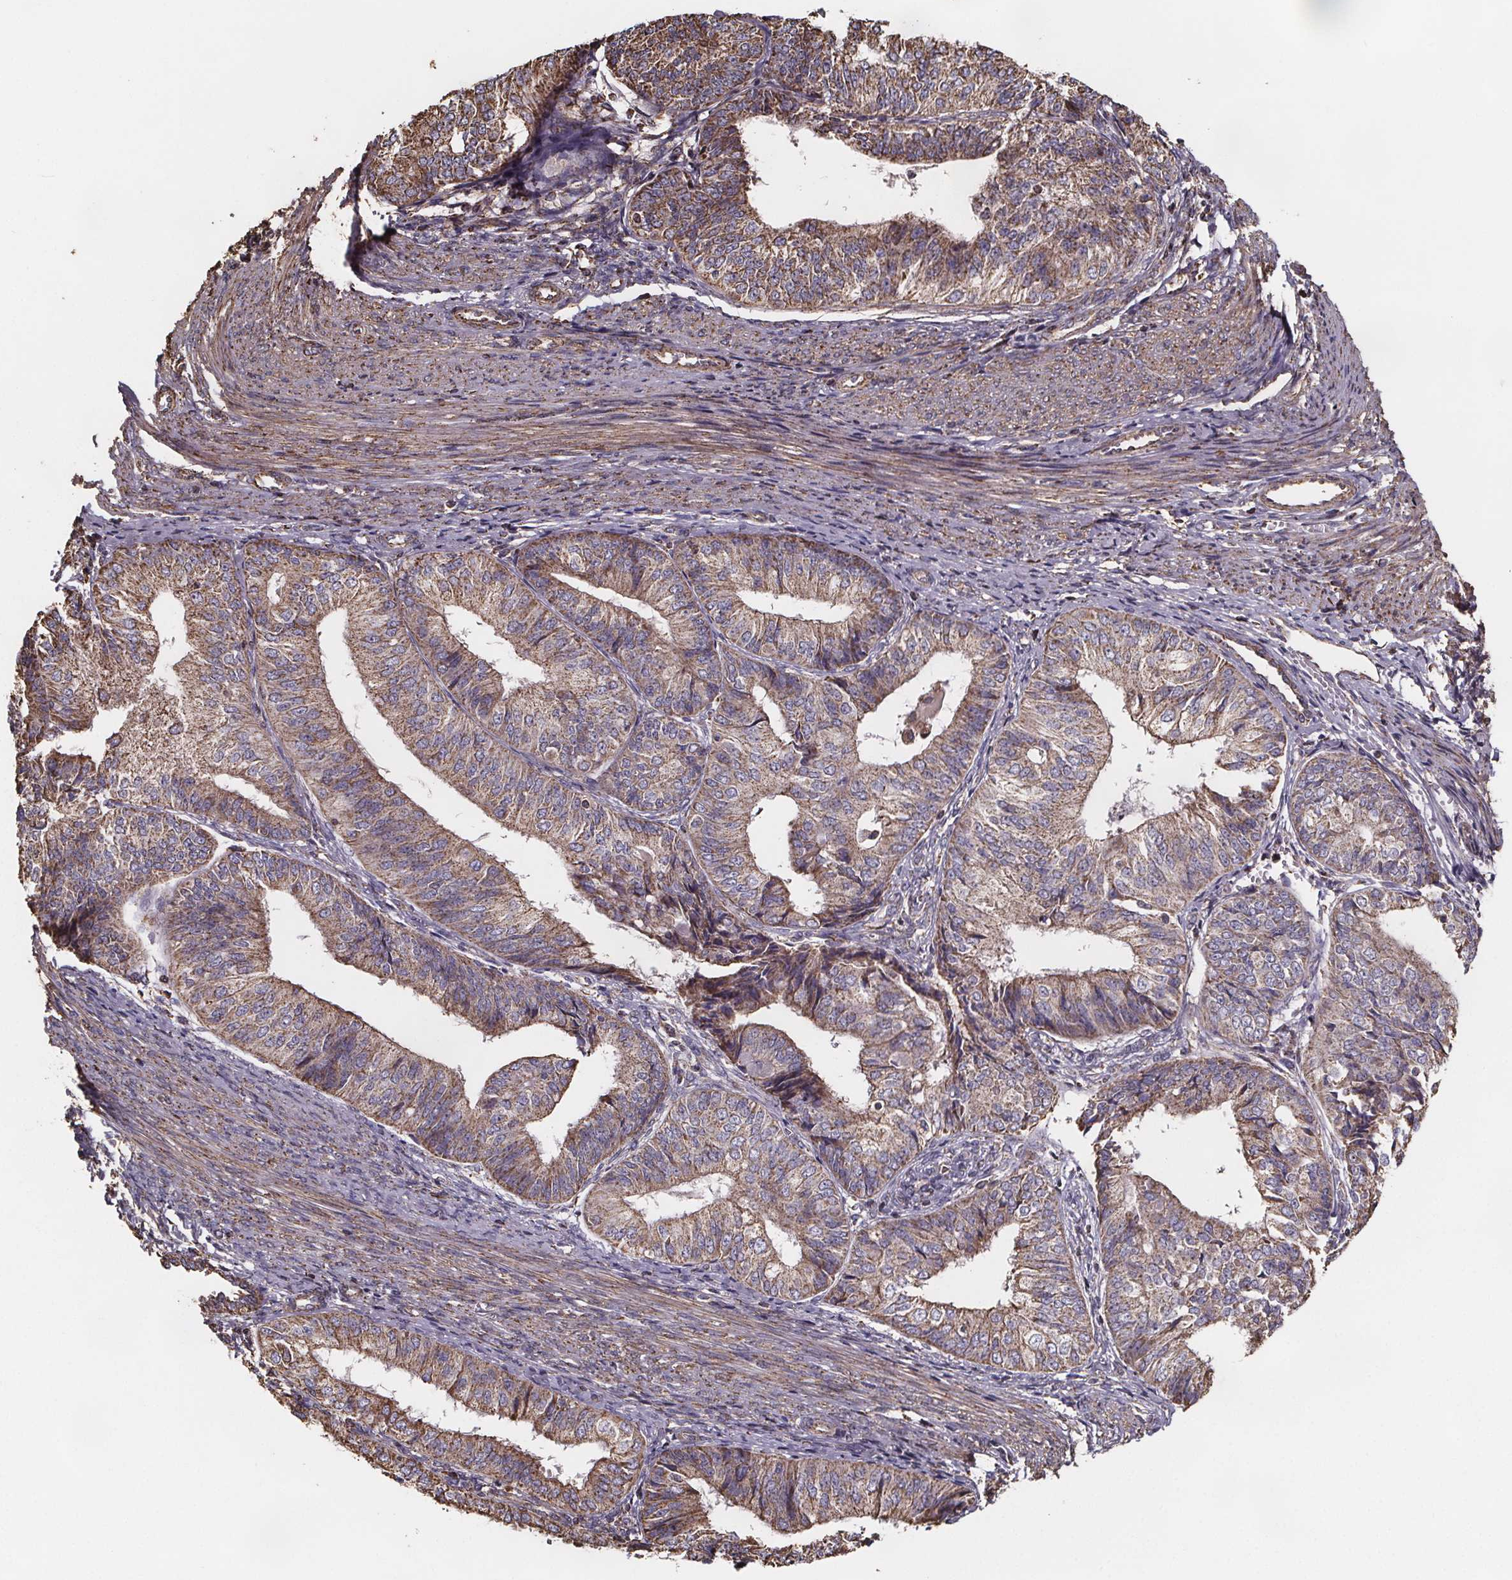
{"staining": {"intensity": "moderate", "quantity": ">75%", "location": "cytoplasmic/membranous"}, "tissue": "endometrial cancer", "cell_type": "Tumor cells", "image_type": "cancer", "snomed": [{"axis": "morphology", "description": "Adenocarcinoma, NOS"}, {"axis": "topography", "description": "Endometrium"}], "caption": "Tumor cells show moderate cytoplasmic/membranous positivity in about >75% of cells in endometrial adenocarcinoma.", "gene": "SLC35D2", "patient": {"sex": "female", "age": 58}}